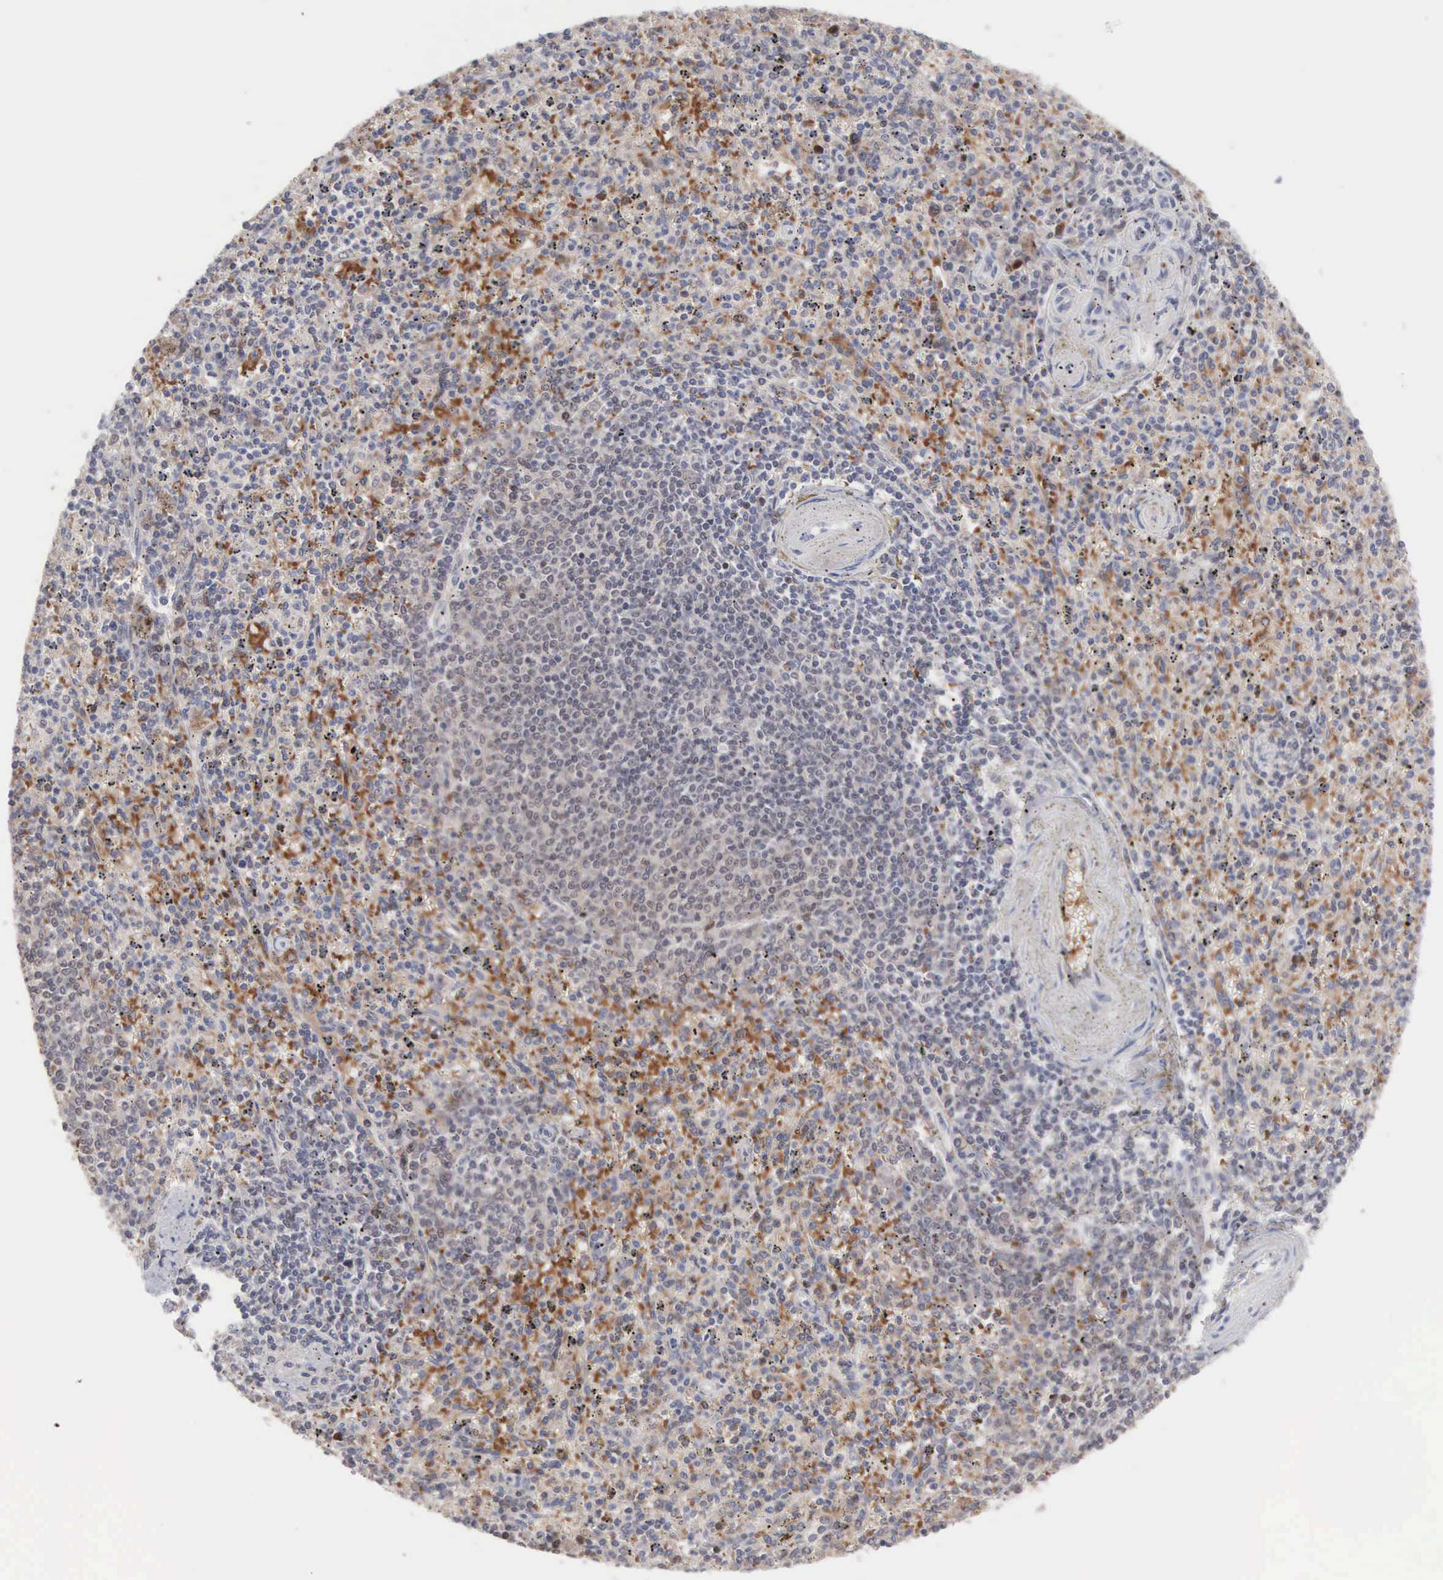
{"staining": {"intensity": "moderate", "quantity": "25%-75%", "location": "cytoplasmic/membranous"}, "tissue": "spleen", "cell_type": "Cells in red pulp", "image_type": "normal", "snomed": [{"axis": "morphology", "description": "Normal tissue, NOS"}, {"axis": "topography", "description": "Spleen"}], "caption": "Moderate cytoplasmic/membranous staining for a protein is appreciated in about 25%-75% of cells in red pulp of unremarkable spleen using immunohistochemistry.", "gene": "ACOT4", "patient": {"sex": "male", "age": 72}}